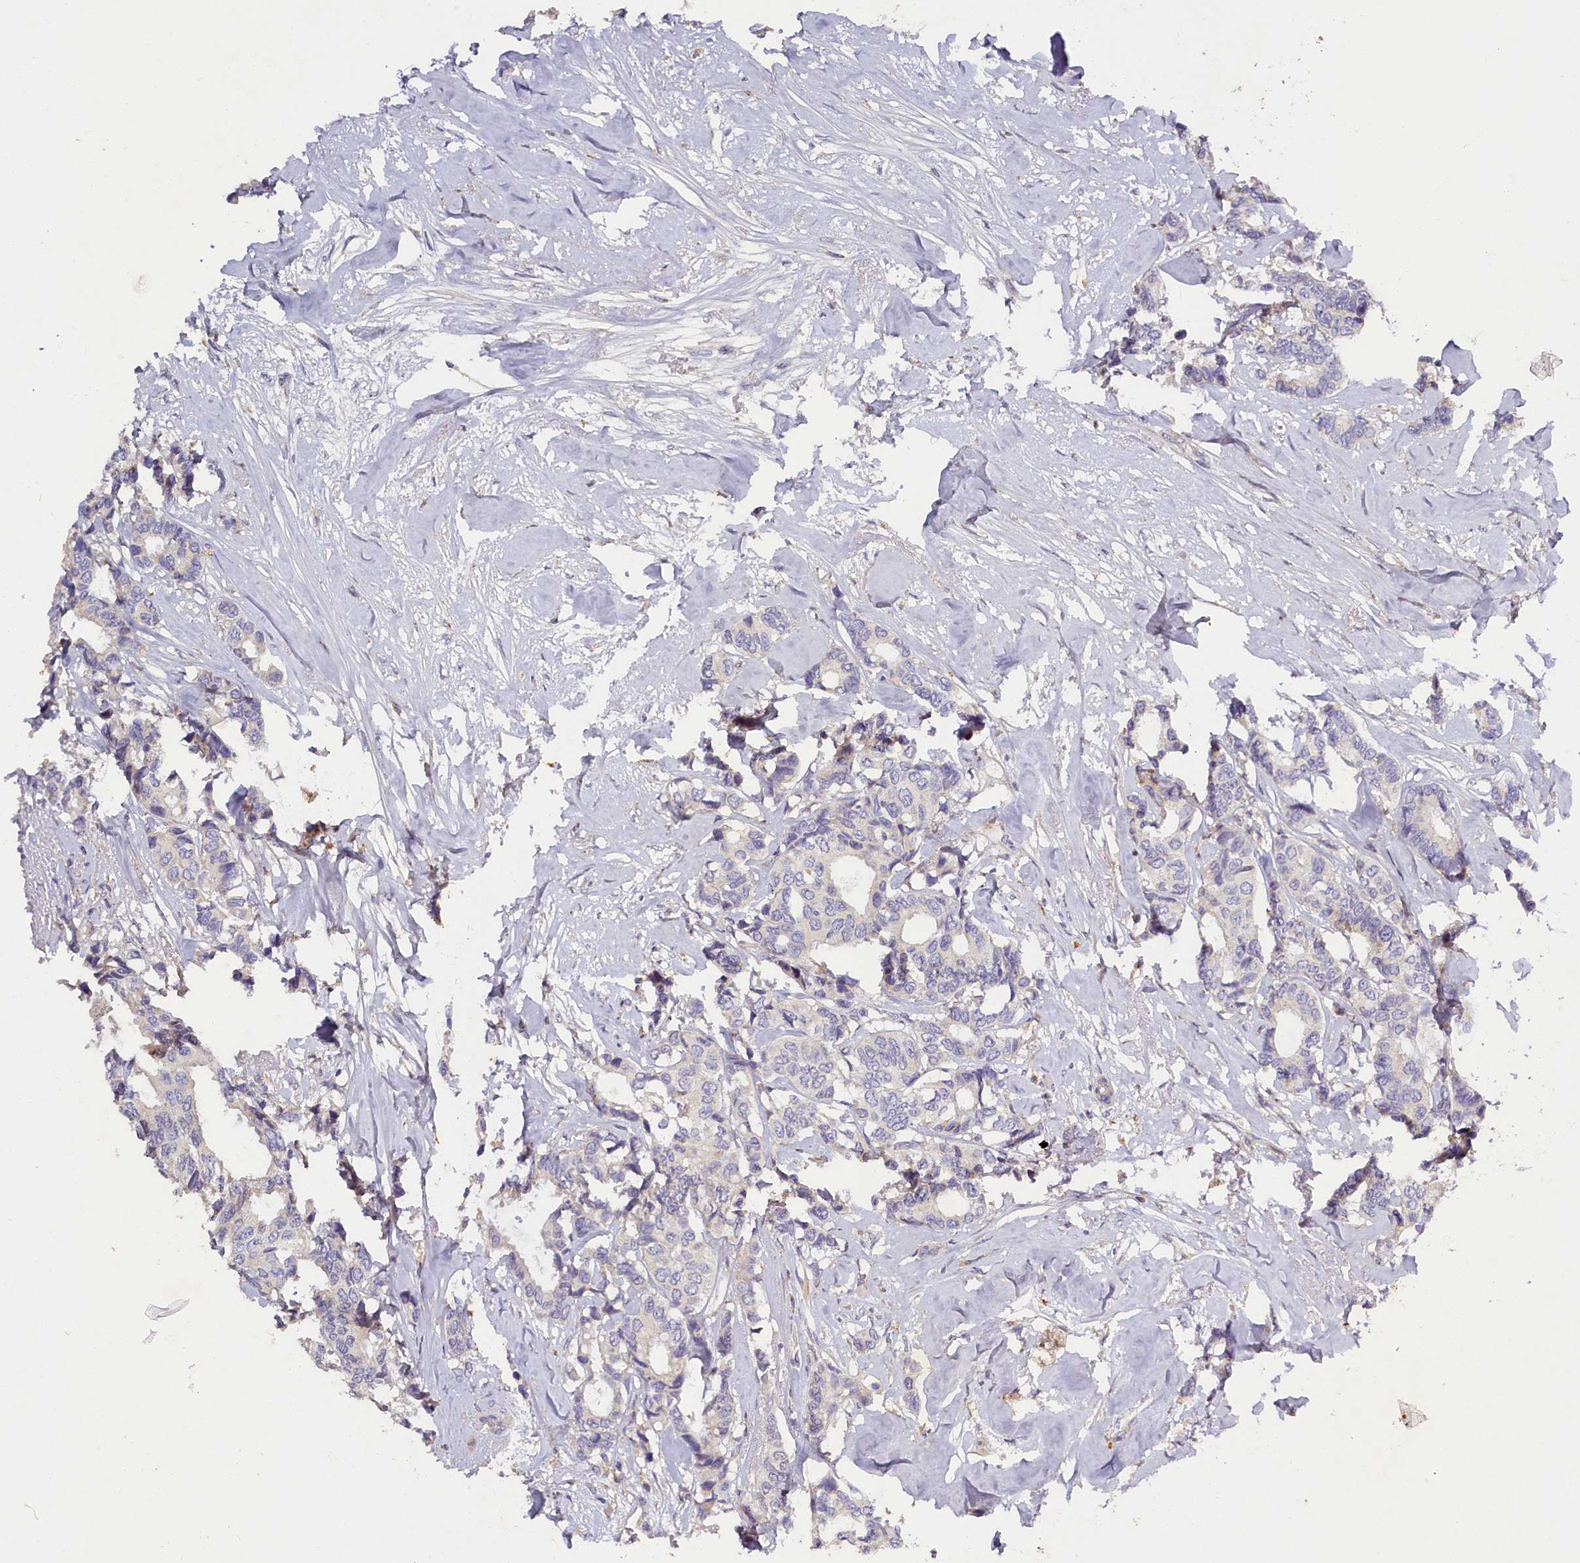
{"staining": {"intensity": "negative", "quantity": "none", "location": "none"}, "tissue": "breast cancer", "cell_type": "Tumor cells", "image_type": "cancer", "snomed": [{"axis": "morphology", "description": "Duct carcinoma"}, {"axis": "topography", "description": "Breast"}], "caption": "Tumor cells show no significant protein staining in breast intraductal carcinoma.", "gene": "ST7L", "patient": {"sex": "female", "age": 87}}